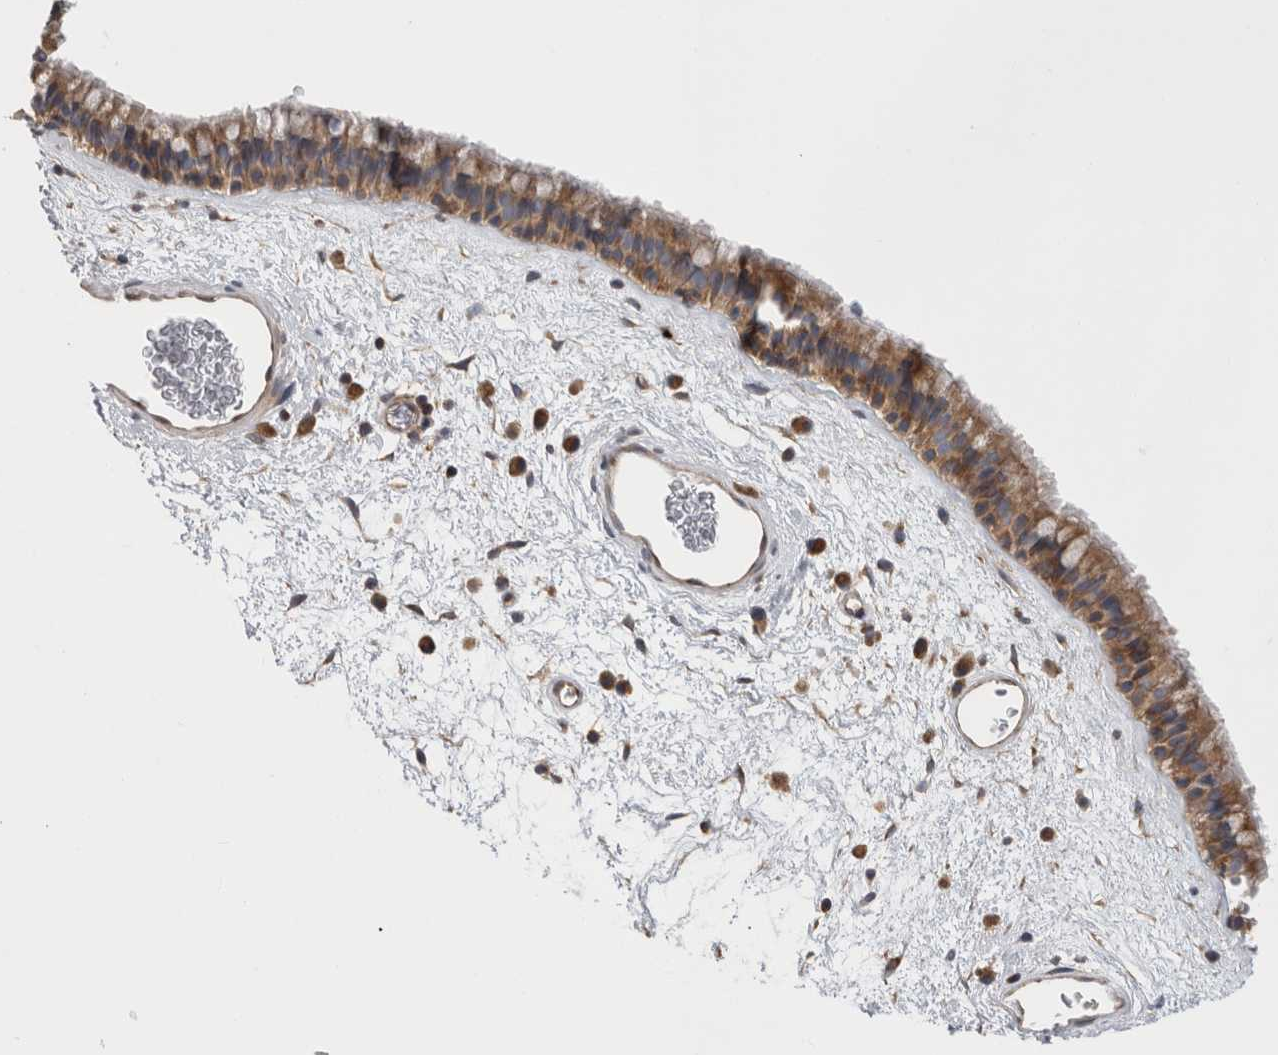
{"staining": {"intensity": "moderate", "quantity": ">75%", "location": "cytoplasmic/membranous"}, "tissue": "nasopharynx", "cell_type": "Respiratory epithelial cells", "image_type": "normal", "snomed": [{"axis": "morphology", "description": "Normal tissue, NOS"}, {"axis": "morphology", "description": "Inflammation, NOS"}, {"axis": "topography", "description": "Nasopharynx"}], "caption": "High-power microscopy captured an immunohistochemistry micrograph of unremarkable nasopharynx, revealing moderate cytoplasmic/membranous staining in about >75% of respiratory epithelial cells.", "gene": "GRIK2", "patient": {"sex": "male", "age": 48}}